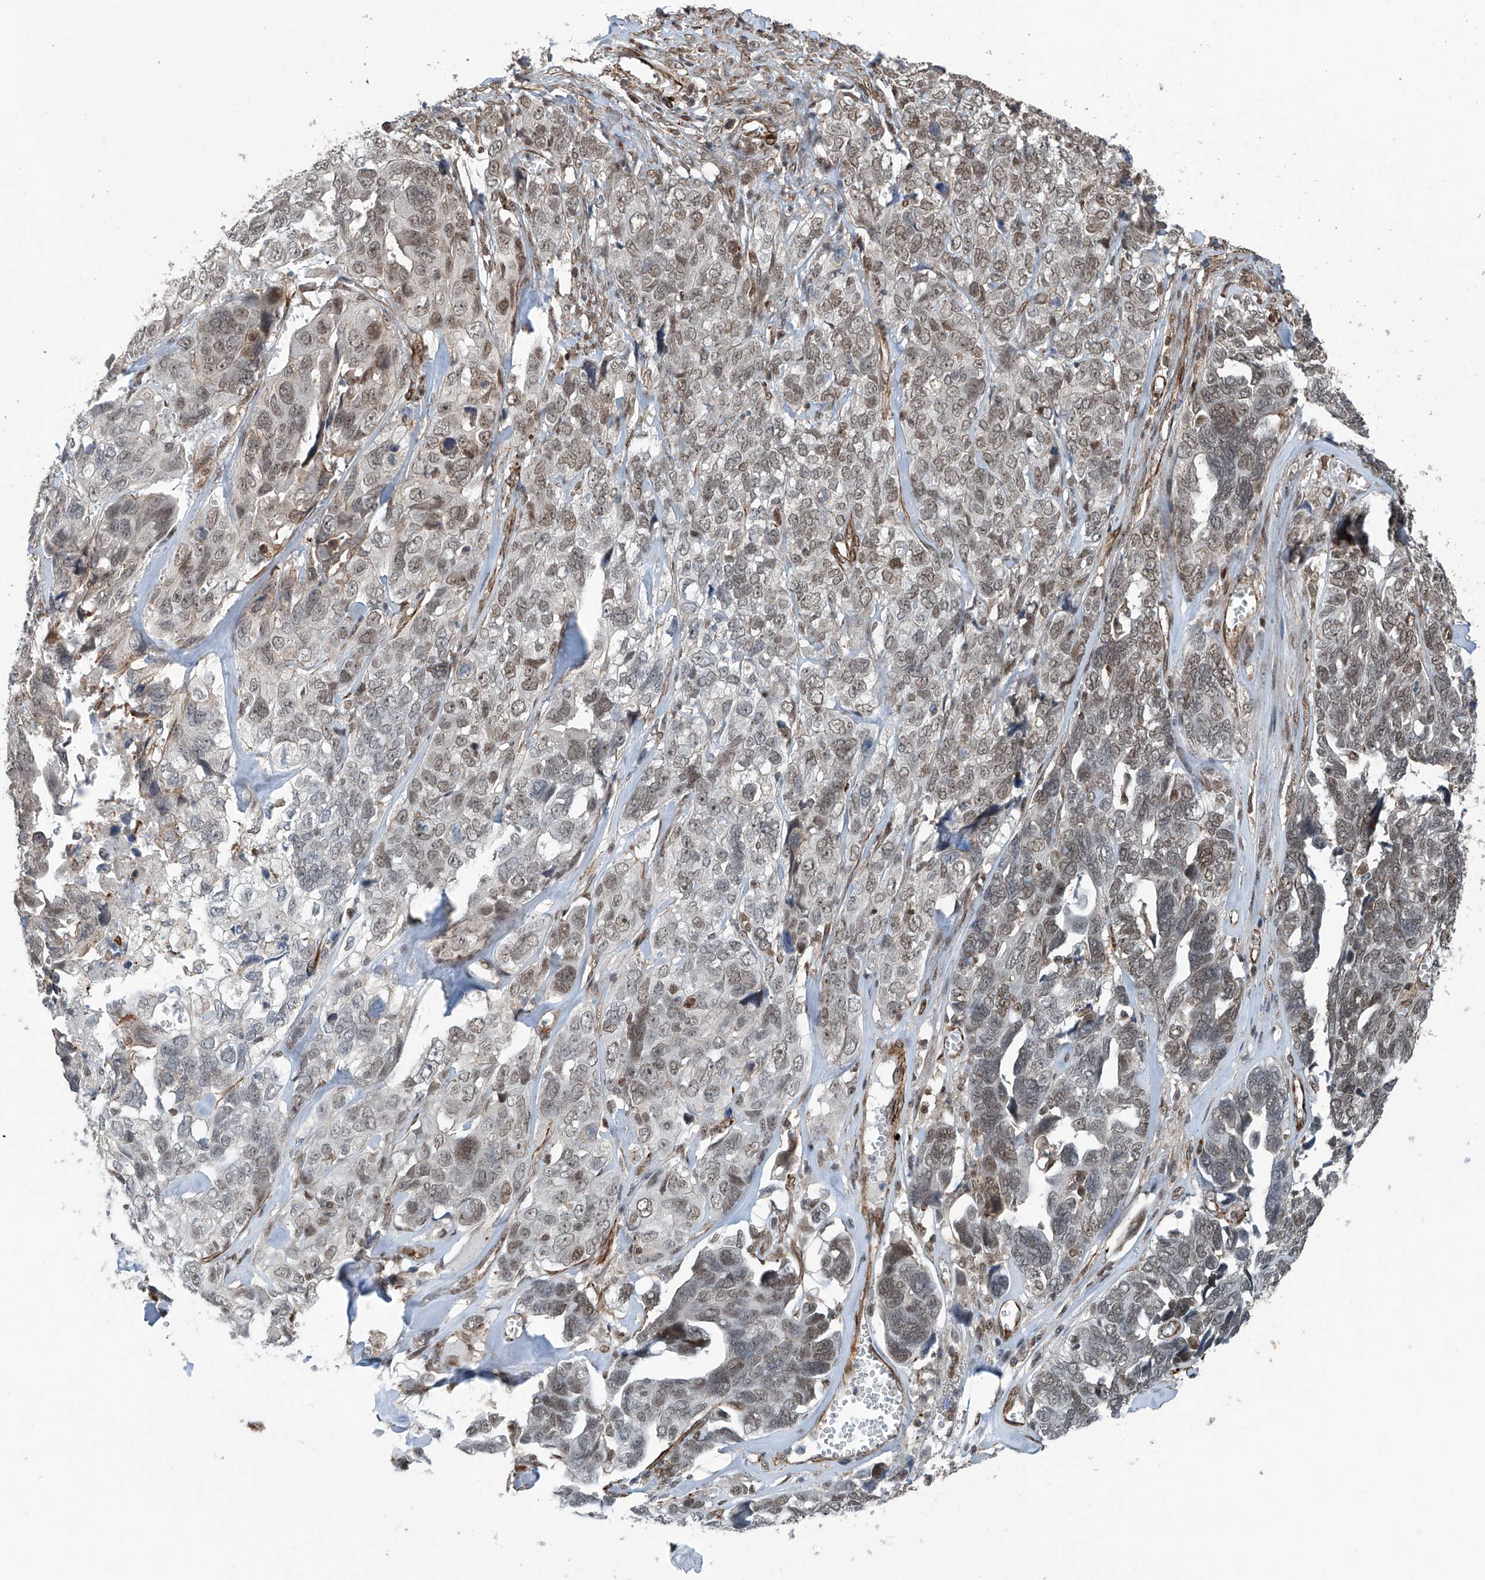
{"staining": {"intensity": "weak", "quantity": "25%-75%", "location": "nuclear"}, "tissue": "ovarian cancer", "cell_type": "Tumor cells", "image_type": "cancer", "snomed": [{"axis": "morphology", "description": "Cystadenocarcinoma, serous, NOS"}, {"axis": "topography", "description": "Ovary"}], "caption": "About 25%-75% of tumor cells in ovarian cancer demonstrate weak nuclear protein expression as visualized by brown immunohistochemical staining.", "gene": "SDE2", "patient": {"sex": "female", "age": 79}}